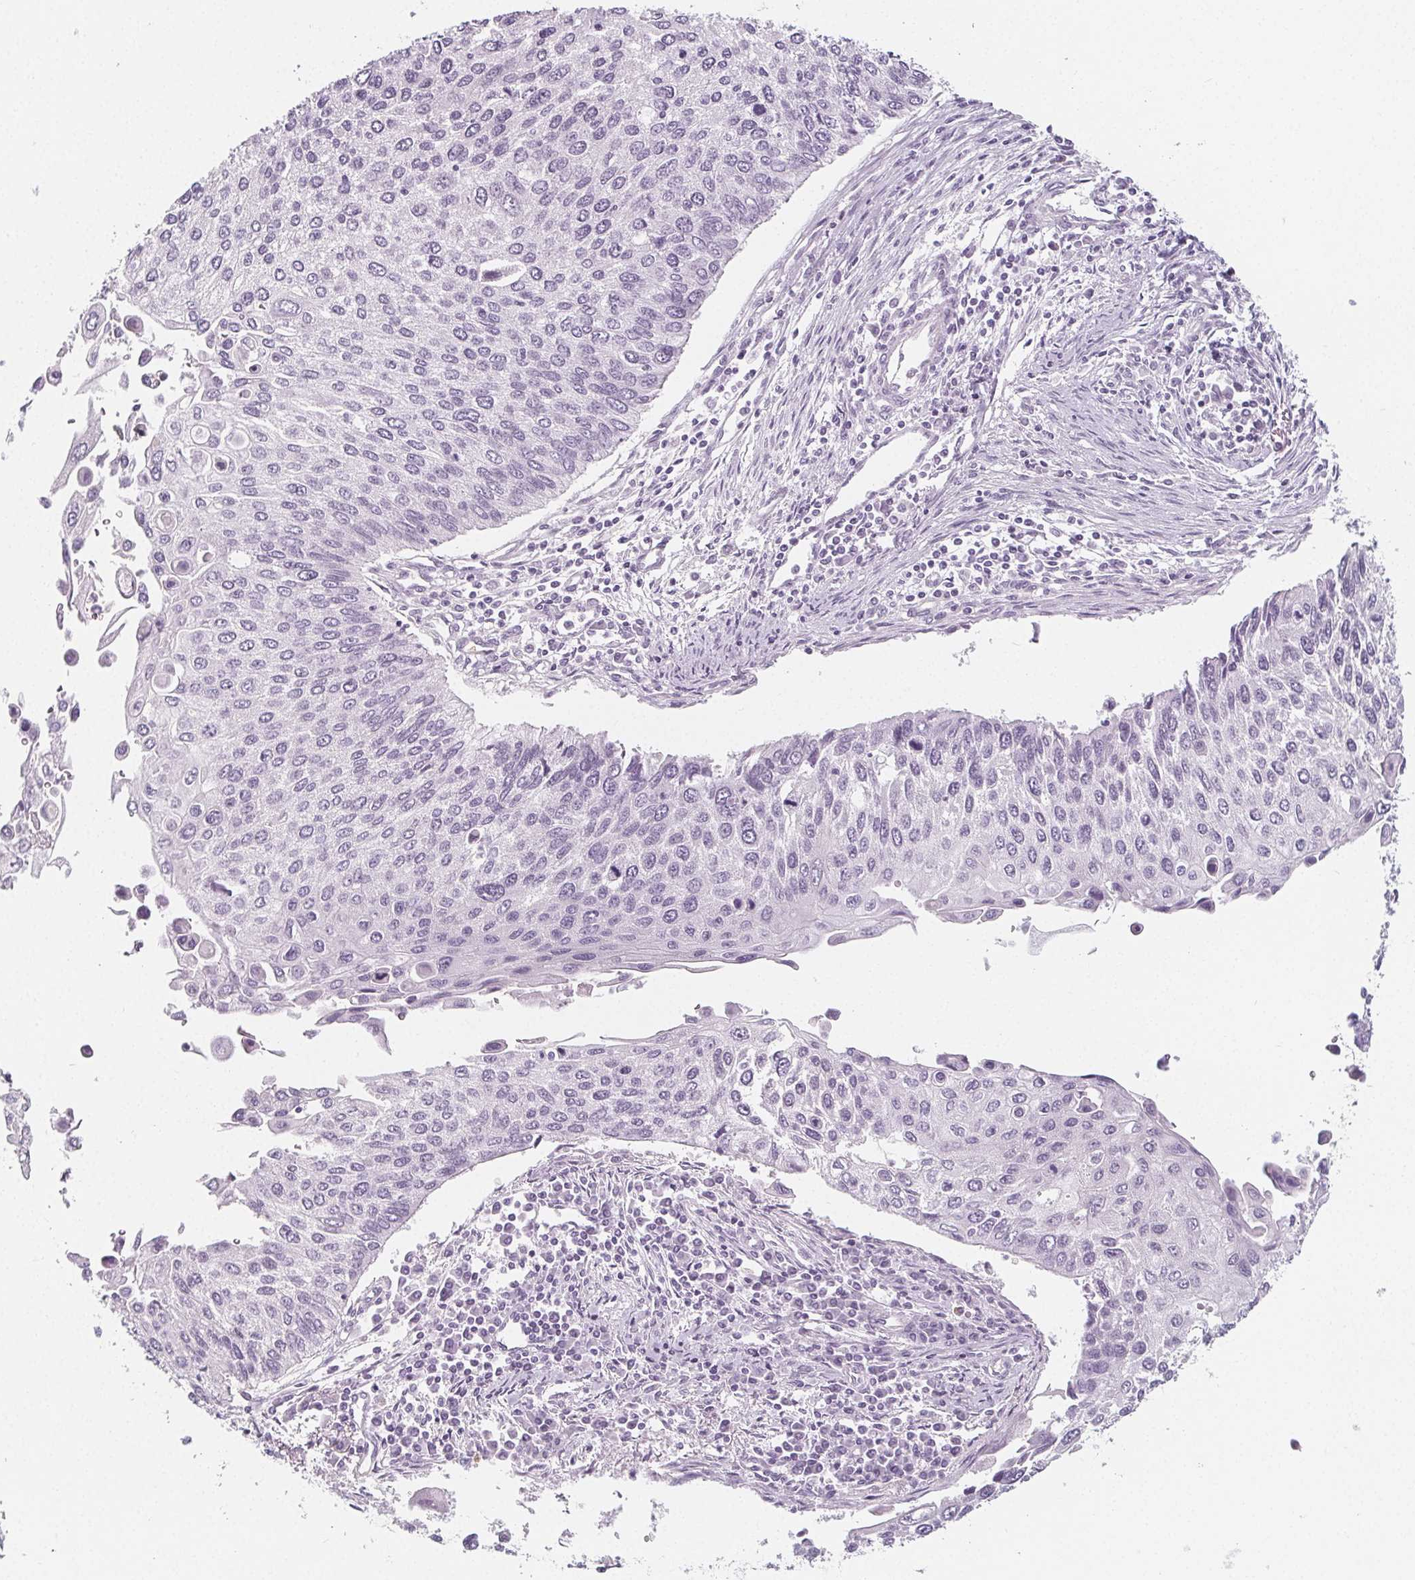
{"staining": {"intensity": "negative", "quantity": "none", "location": "none"}, "tissue": "lung cancer", "cell_type": "Tumor cells", "image_type": "cancer", "snomed": [{"axis": "morphology", "description": "Squamous cell carcinoma, NOS"}, {"axis": "morphology", "description": "Squamous cell carcinoma, metastatic, NOS"}, {"axis": "topography", "description": "Lung"}], "caption": "Protein analysis of metastatic squamous cell carcinoma (lung) displays no significant staining in tumor cells.", "gene": "IL17C", "patient": {"sex": "male", "age": 63}}